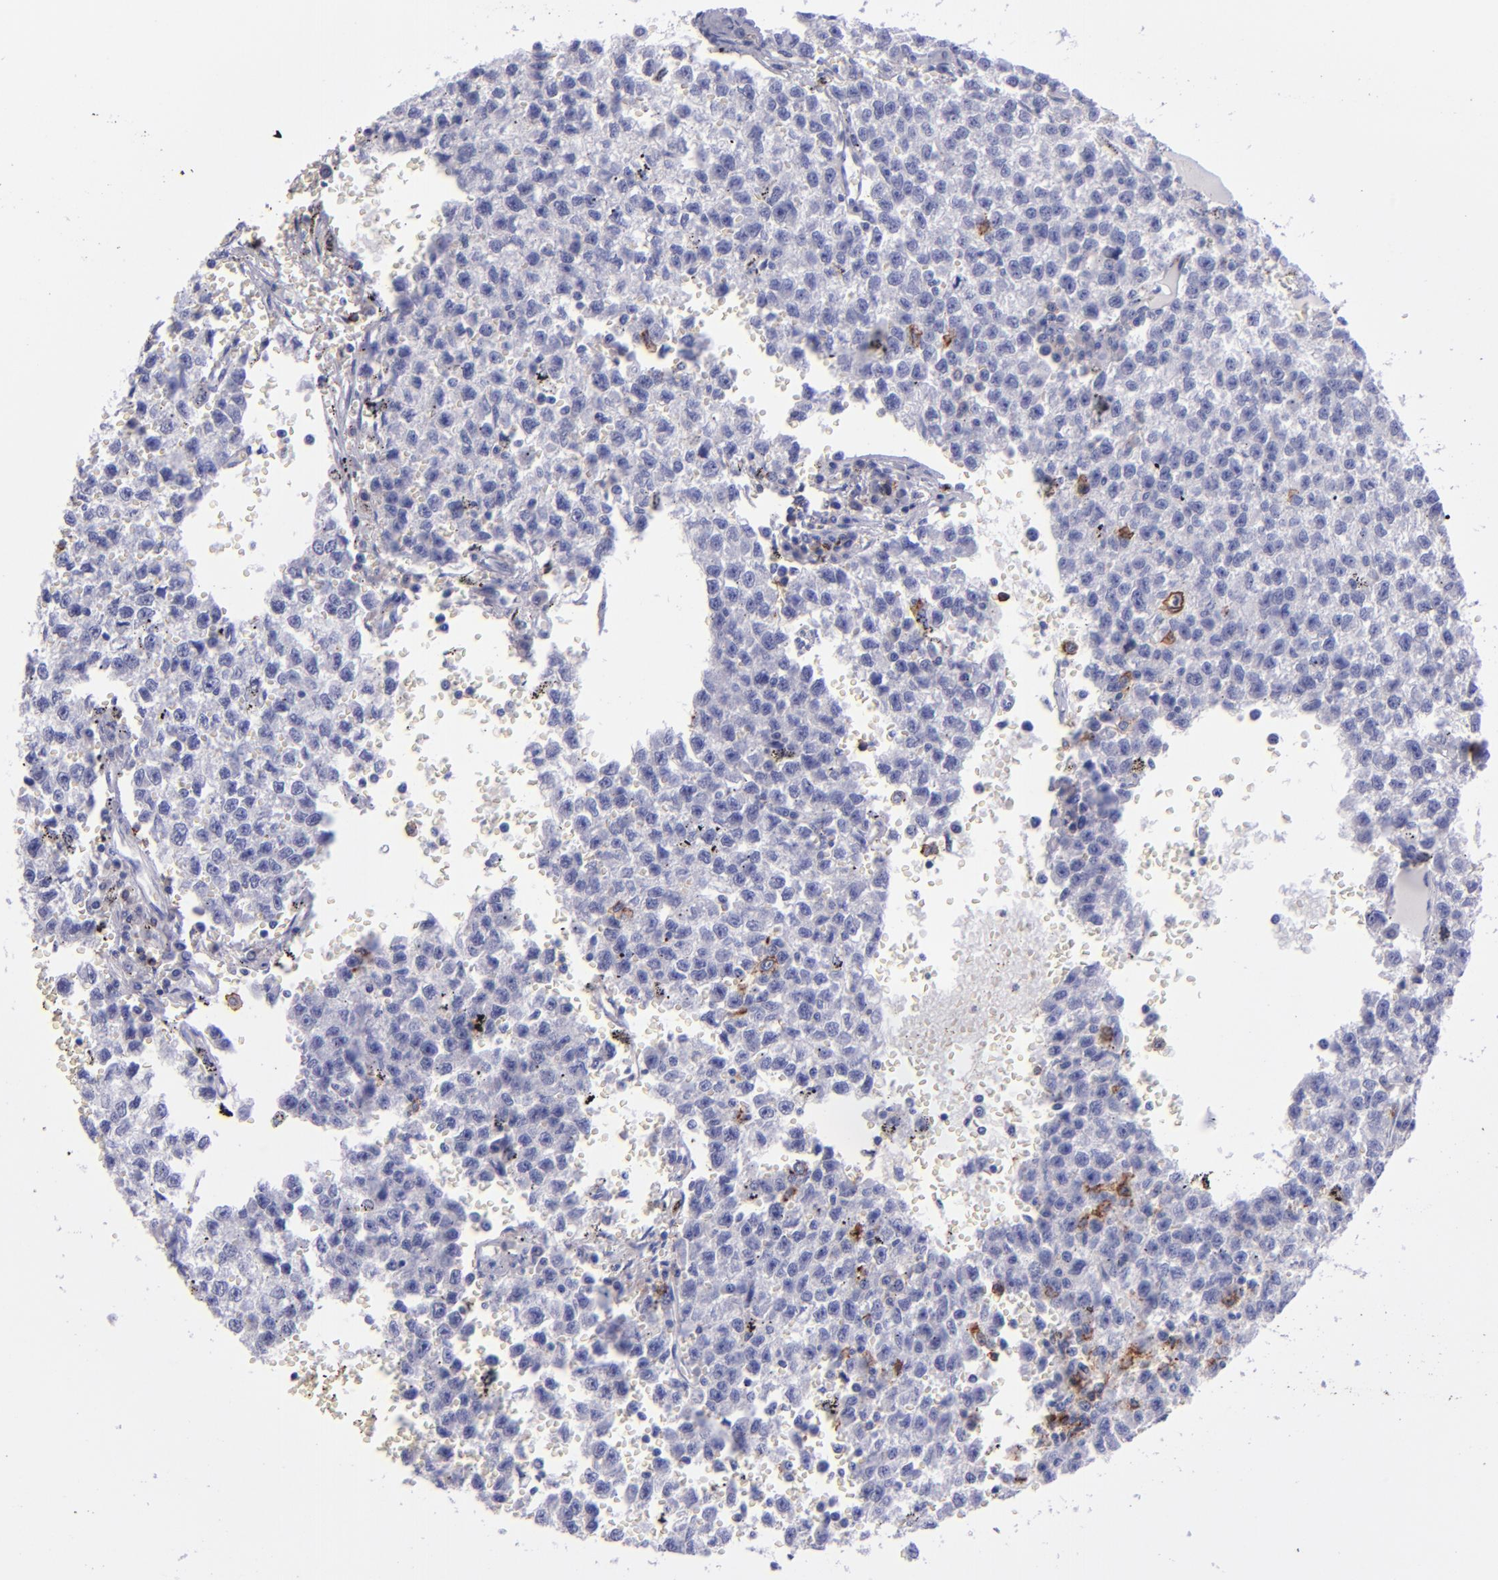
{"staining": {"intensity": "negative", "quantity": "none", "location": "none"}, "tissue": "testis cancer", "cell_type": "Tumor cells", "image_type": "cancer", "snomed": [{"axis": "morphology", "description": "Seminoma, NOS"}, {"axis": "topography", "description": "Testis"}], "caption": "Histopathology image shows no significant protein expression in tumor cells of testis cancer.", "gene": "CD37", "patient": {"sex": "male", "age": 35}}